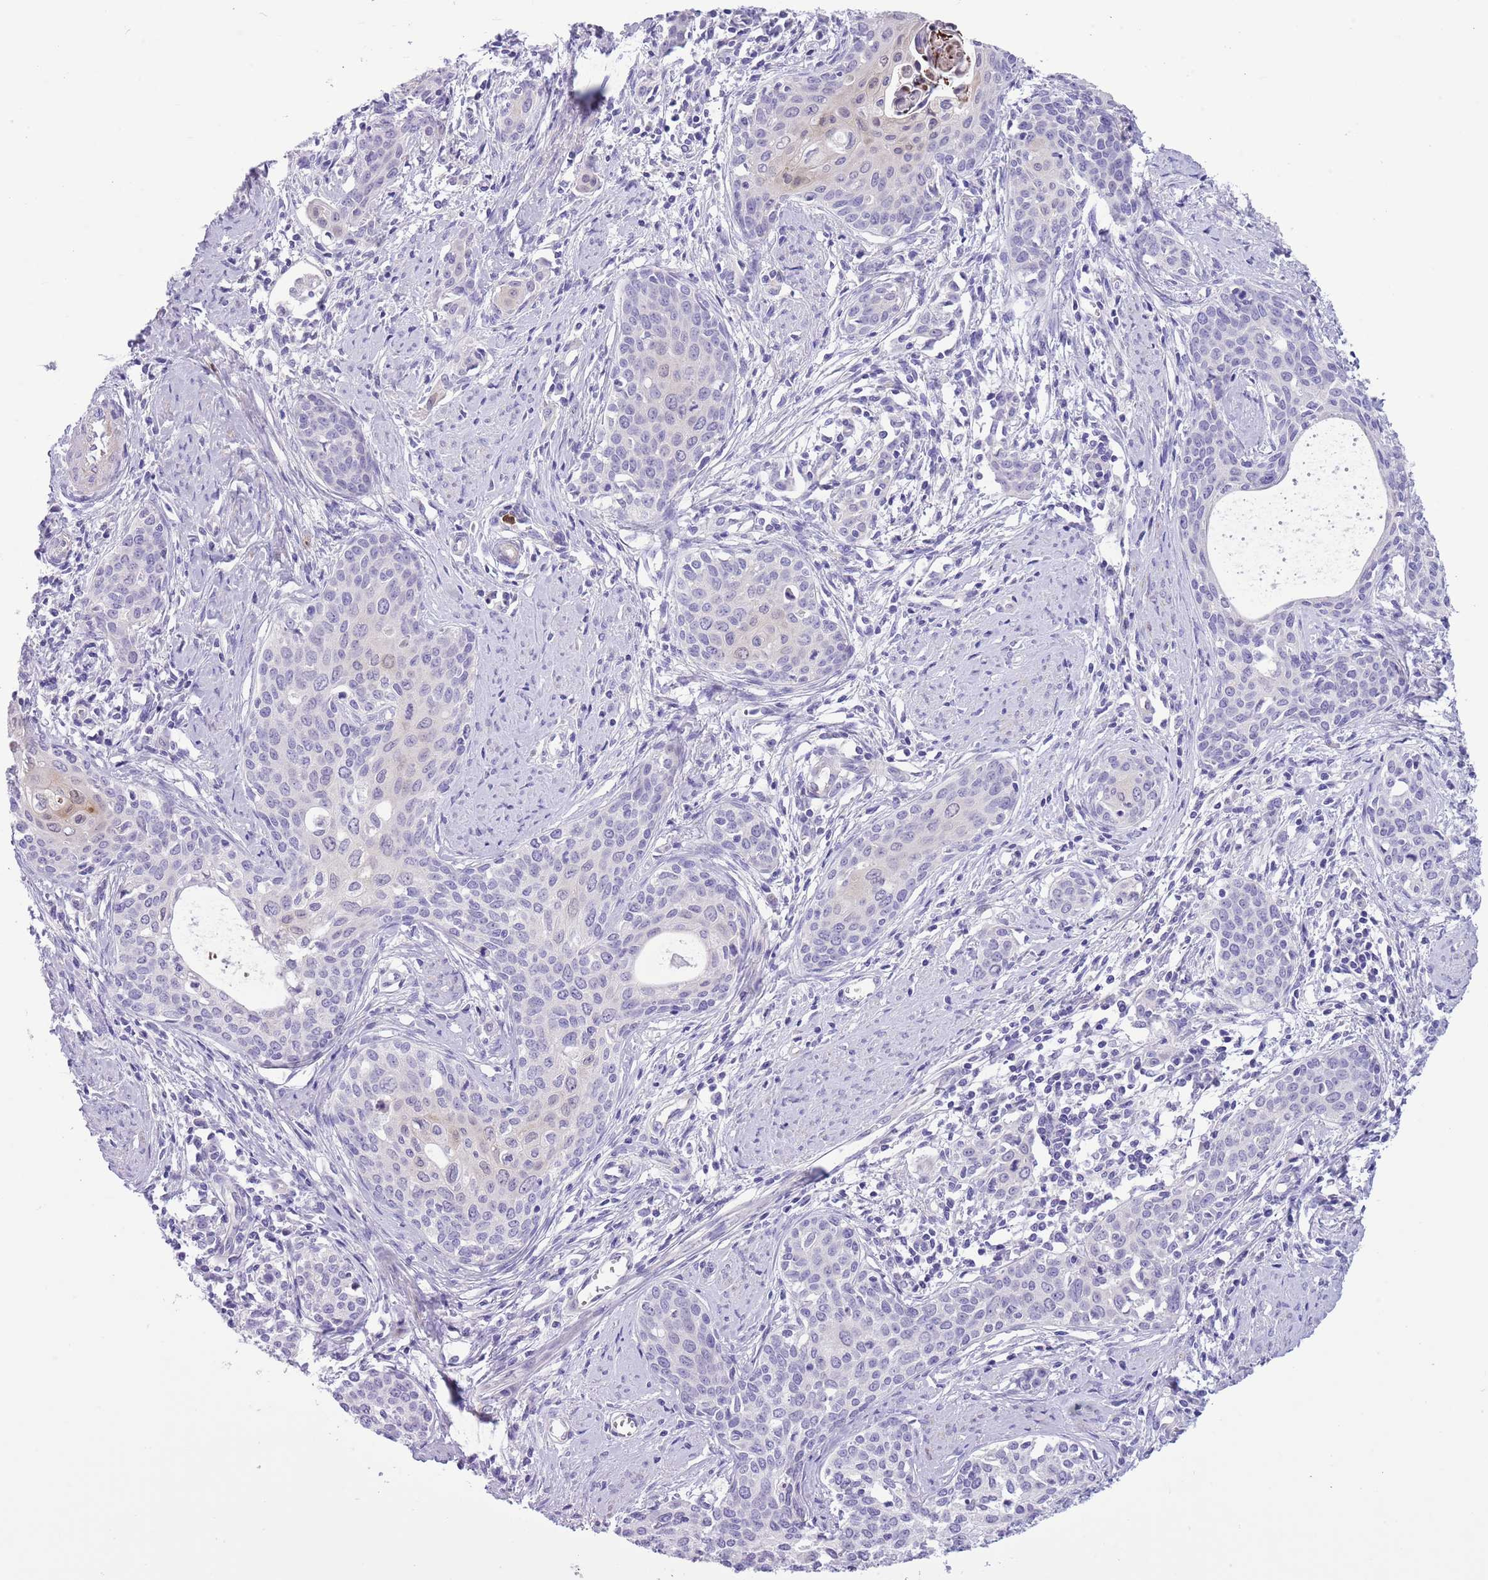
{"staining": {"intensity": "negative", "quantity": "none", "location": "none"}, "tissue": "cervical cancer", "cell_type": "Tumor cells", "image_type": "cancer", "snomed": [{"axis": "morphology", "description": "Squamous cell carcinoma, NOS"}, {"axis": "topography", "description": "Cervix"}], "caption": "This is a image of immunohistochemistry staining of cervical squamous cell carcinoma, which shows no positivity in tumor cells. (Stains: DAB (3,3'-diaminobenzidine) immunohistochemistry with hematoxylin counter stain, Microscopy: brightfield microscopy at high magnification).", "gene": "OR6M1", "patient": {"sex": "female", "age": 46}}